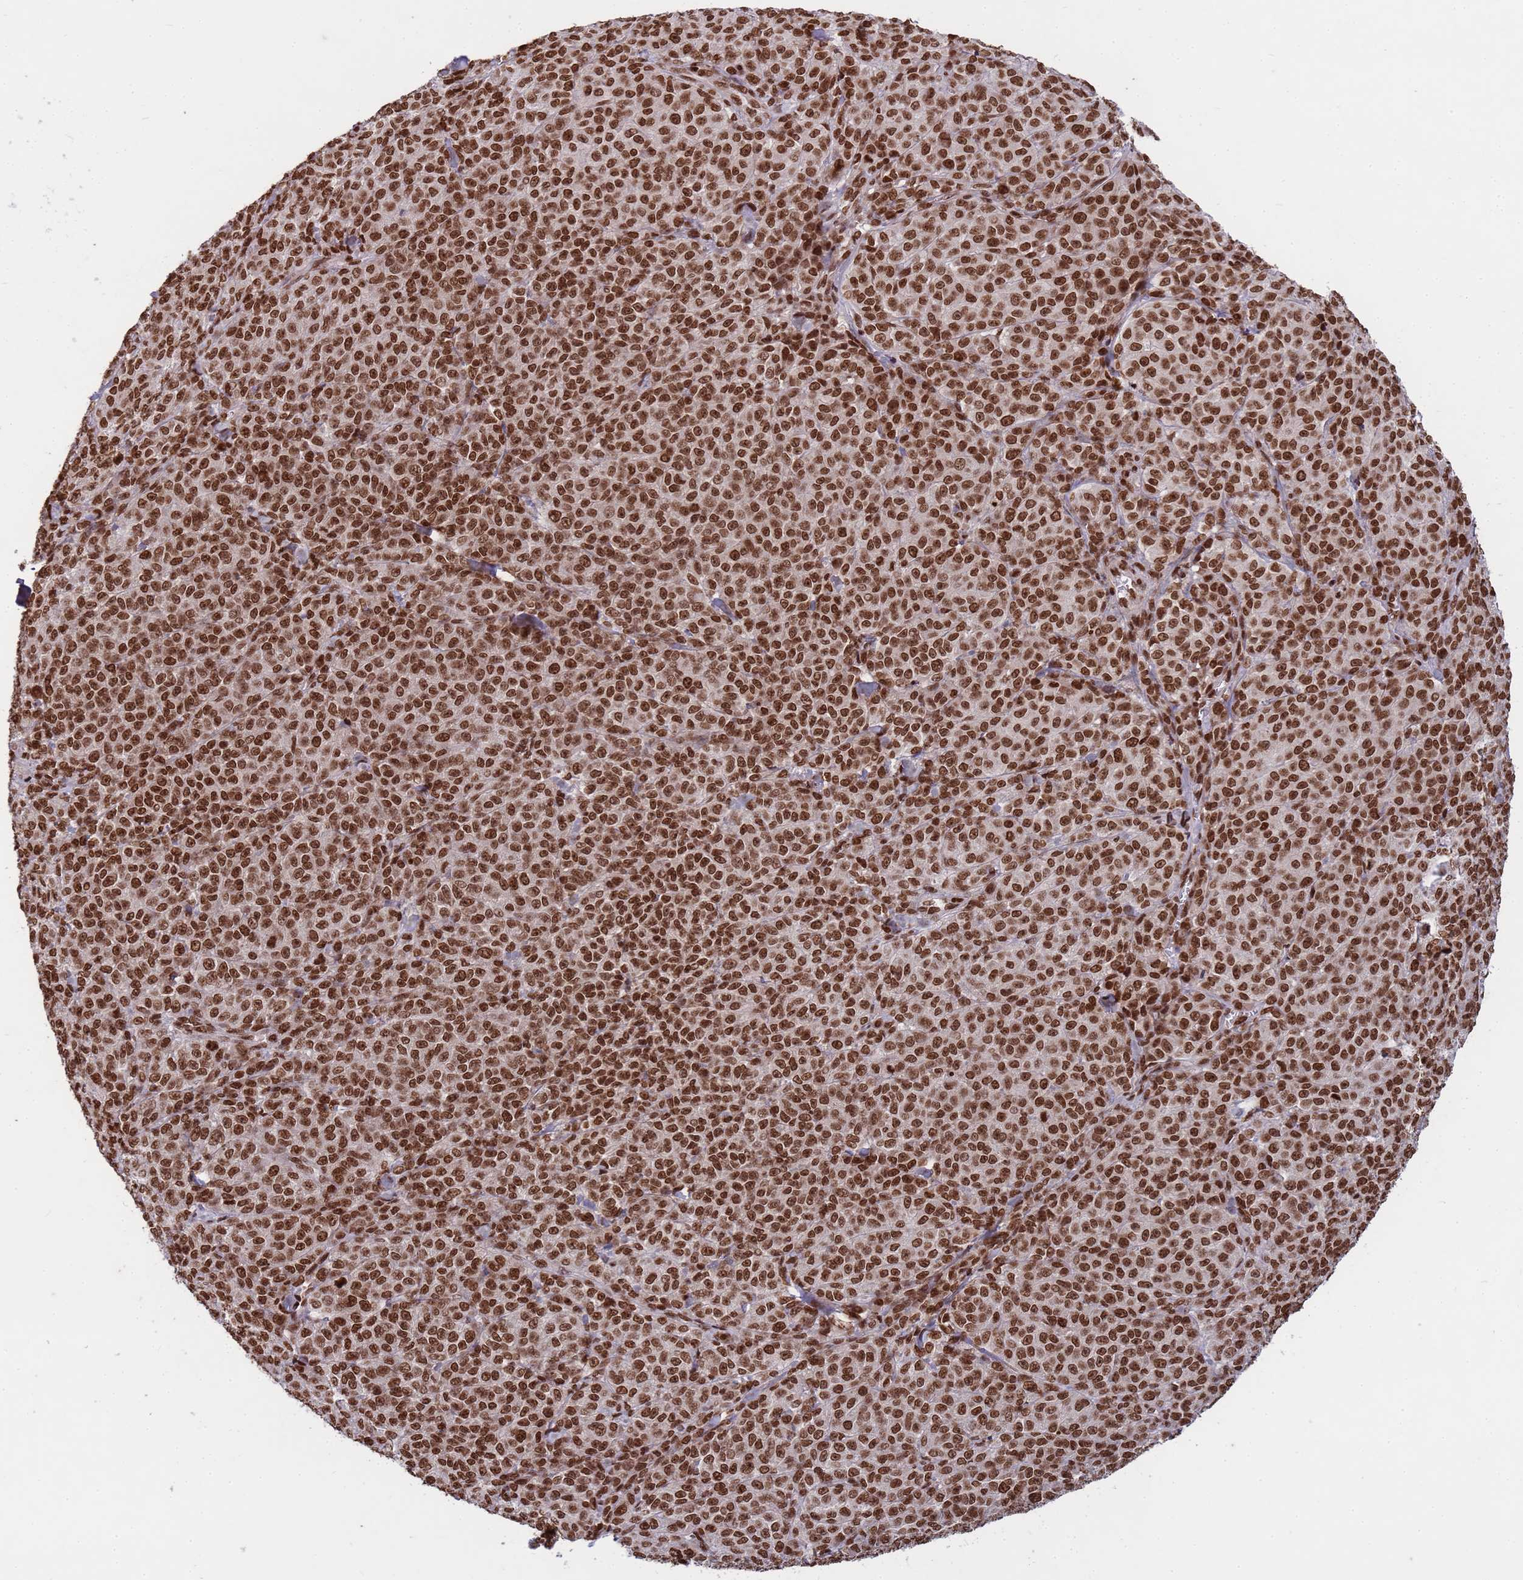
{"staining": {"intensity": "strong", "quantity": ">75%", "location": "nuclear"}, "tissue": "melanoma", "cell_type": "Tumor cells", "image_type": "cancer", "snomed": [{"axis": "morphology", "description": "Normal tissue, NOS"}, {"axis": "morphology", "description": "Malignant melanoma, NOS"}, {"axis": "topography", "description": "Skin"}], "caption": "Immunohistochemical staining of melanoma reveals high levels of strong nuclear staining in approximately >75% of tumor cells. (Stains: DAB (3,3'-diaminobenzidine) in brown, nuclei in blue, Microscopy: brightfield microscopy at high magnification).", "gene": "H3-3B", "patient": {"sex": "female", "age": 34}}